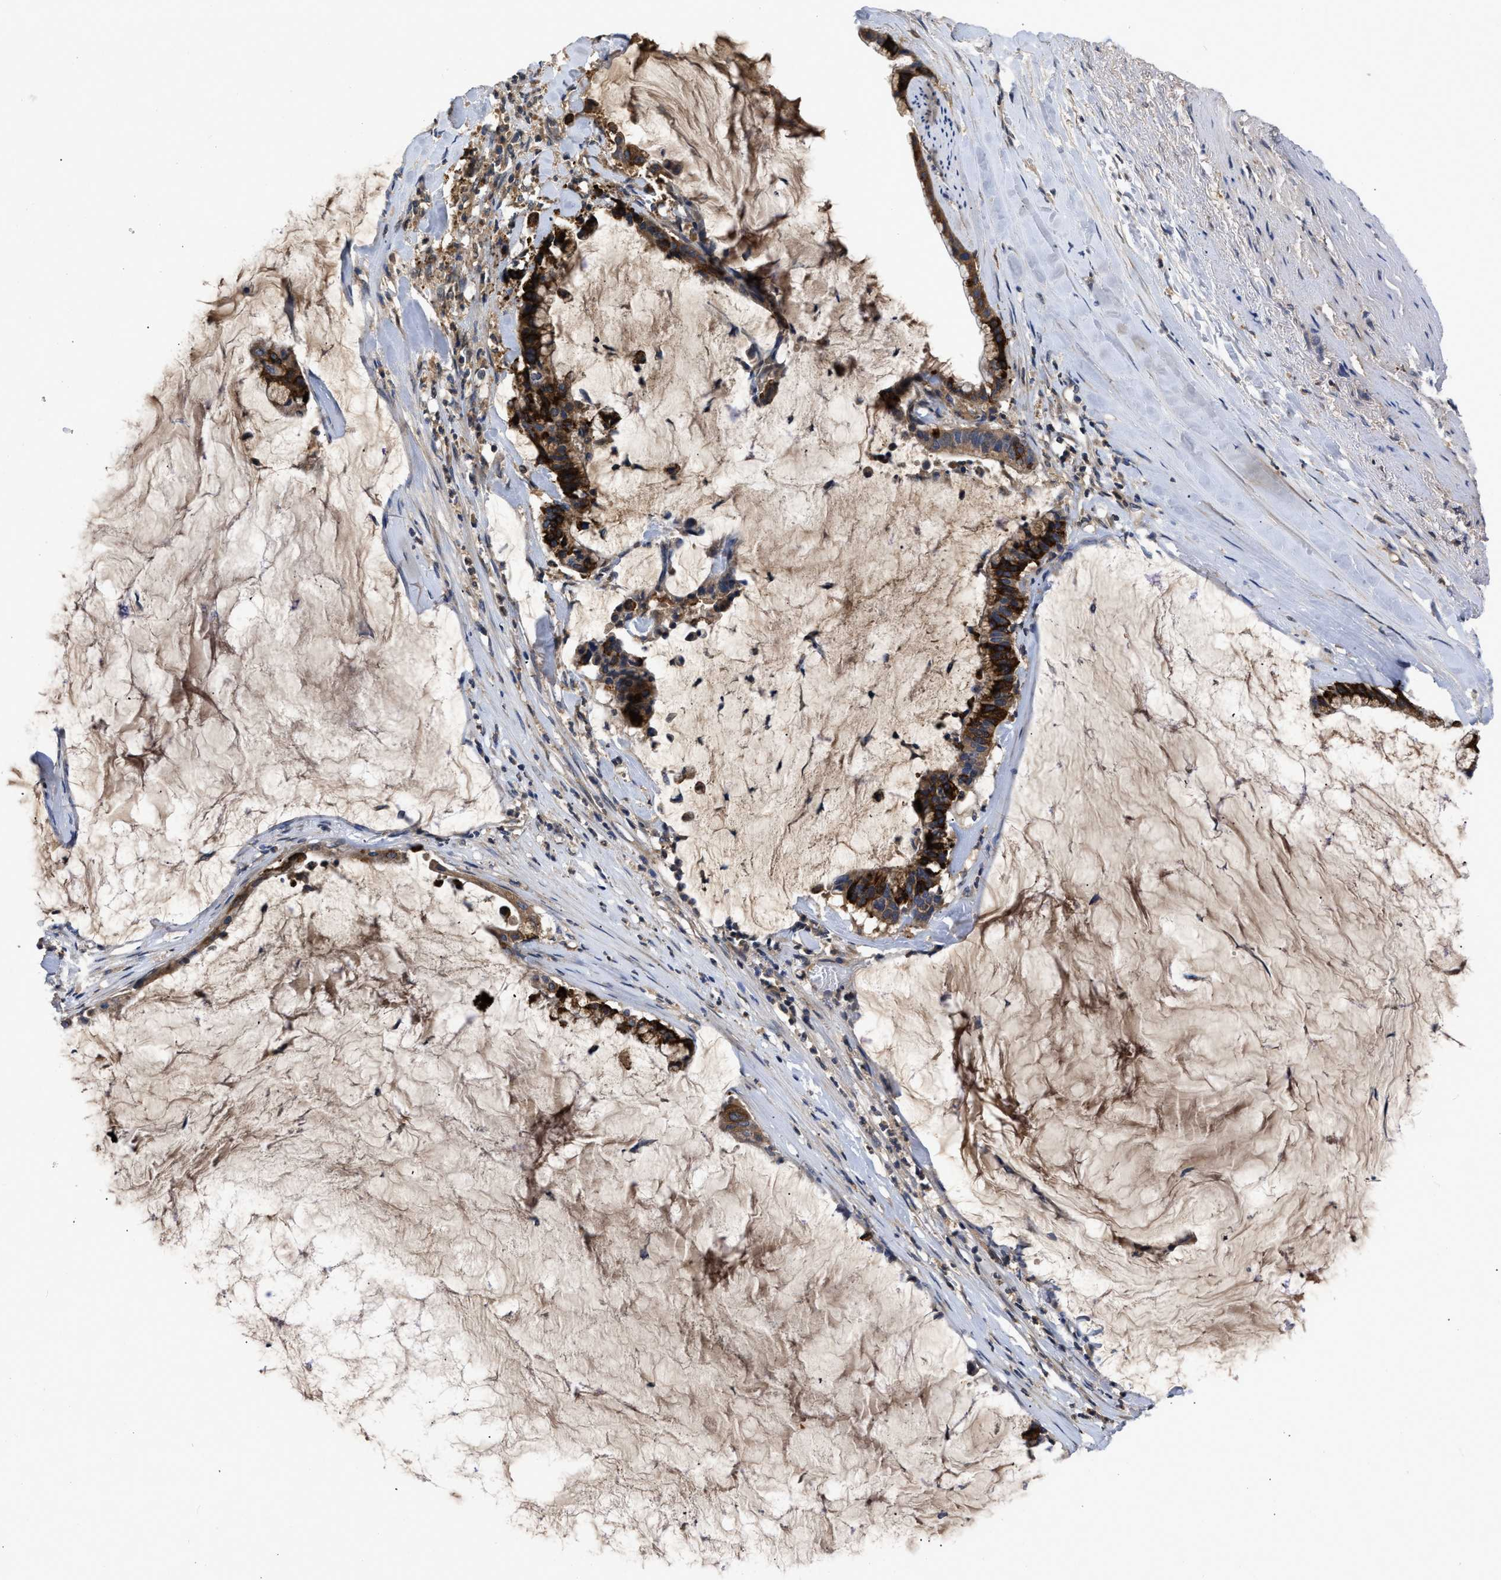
{"staining": {"intensity": "strong", "quantity": ">75%", "location": "cytoplasmic/membranous"}, "tissue": "pancreatic cancer", "cell_type": "Tumor cells", "image_type": "cancer", "snomed": [{"axis": "morphology", "description": "Adenocarcinoma, NOS"}, {"axis": "topography", "description": "Pancreas"}], "caption": "An image of human pancreatic cancer (adenocarcinoma) stained for a protein exhibits strong cytoplasmic/membranous brown staining in tumor cells.", "gene": "VPS4A", "patient": {"sex": "male", "age": 41}}